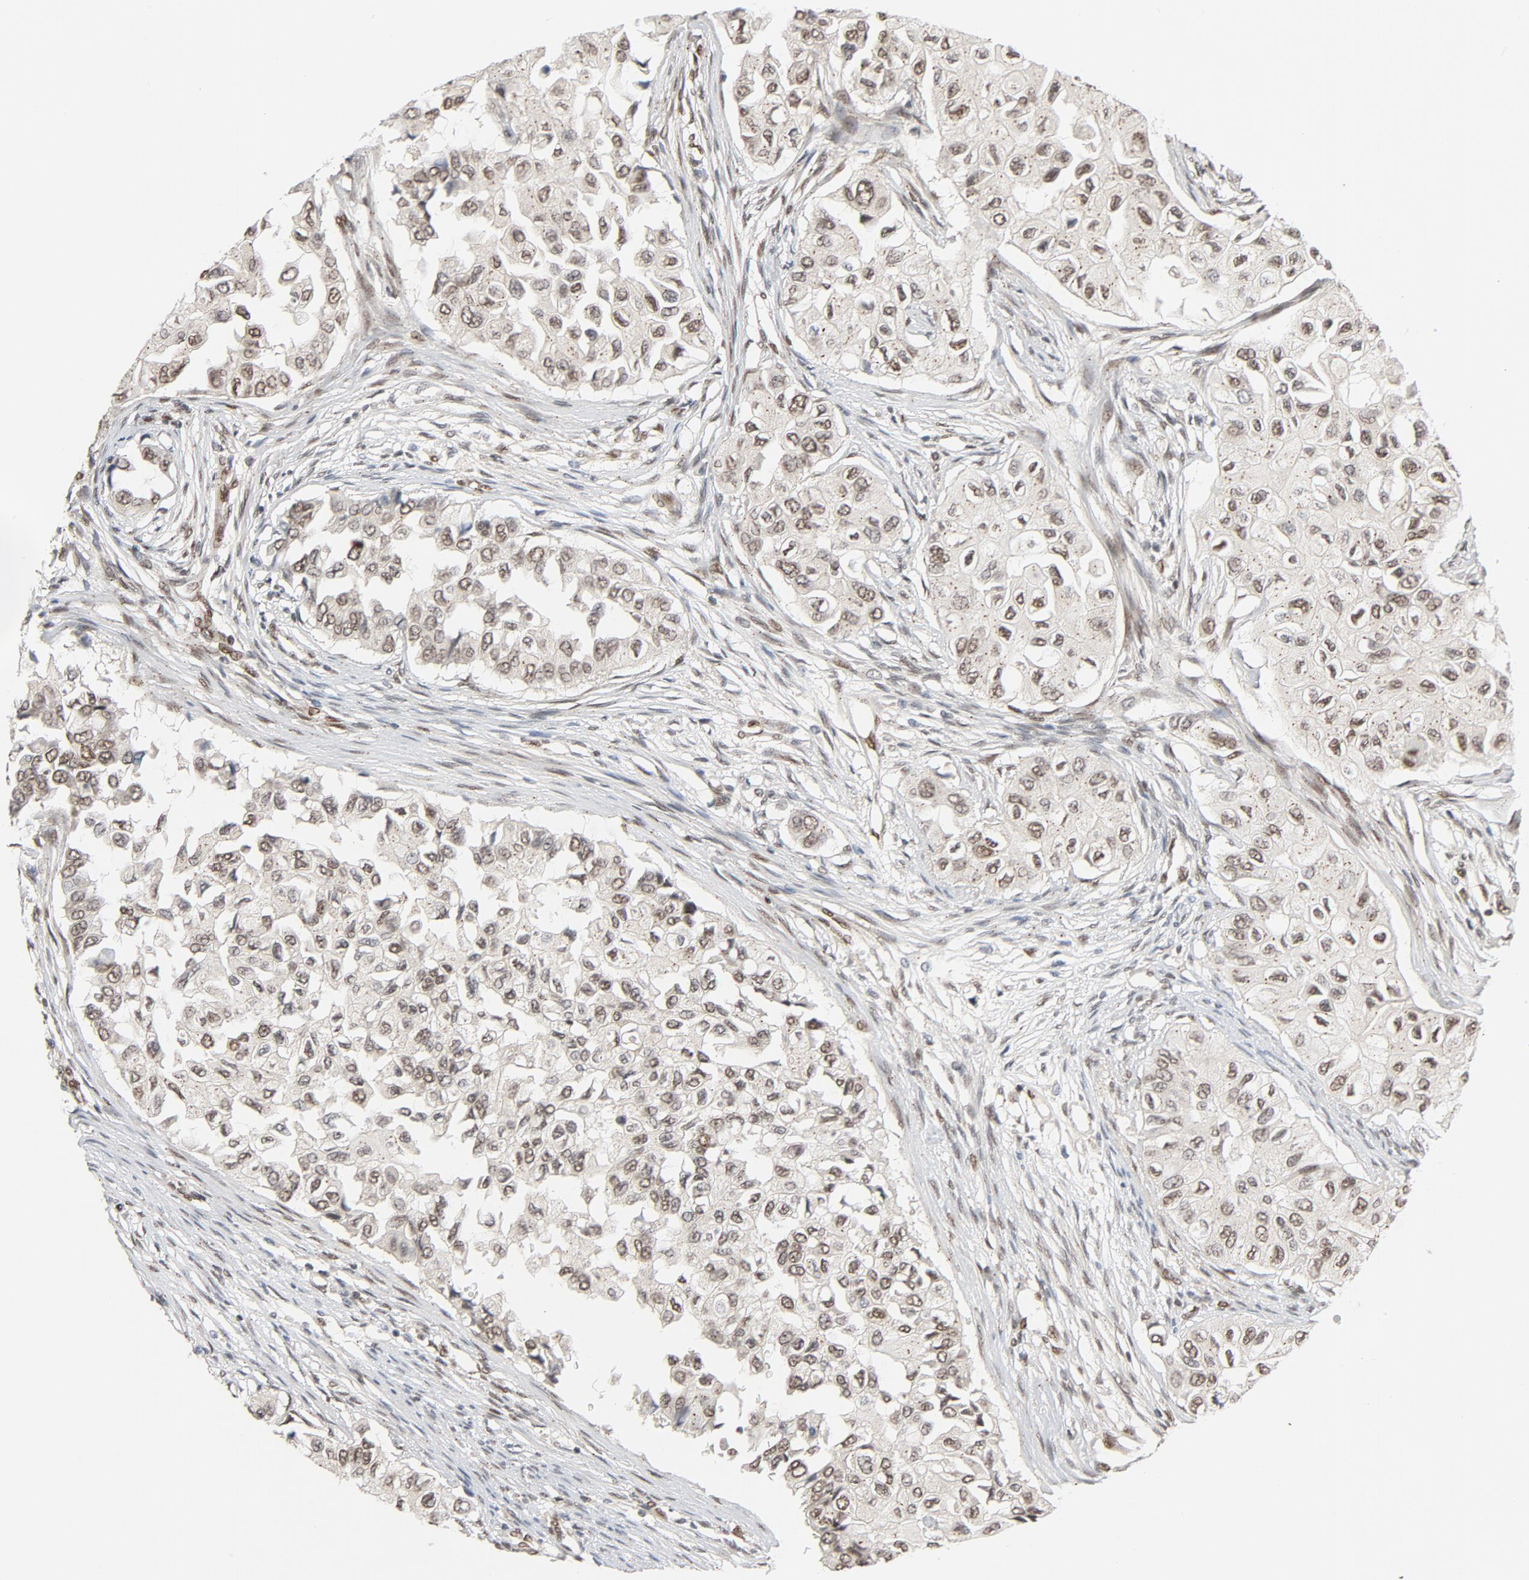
{"staining": {"intensity": "moderate", "quantity": ">75%", "location": "nuclear"}, "tissue": "breast cancer", "cell_type": "Tumor cells", "image_type": "cancer", "snomed": [{"axis": "morphology", "description": "Normal tissue, NOS"}, {"axis": "morphology", "description": "Duct carcinoma"}, {"axis": "topography", "description": "Breast"}], "caption": "Immunohistochemical staining of human breast infiltrating ductal carcinoma demonstrates medium levels of moderate nuclear staining in about >75% of tumor cells.", "gene": "SMARCD1", "patient": {"sex": "female", "age": 49}}